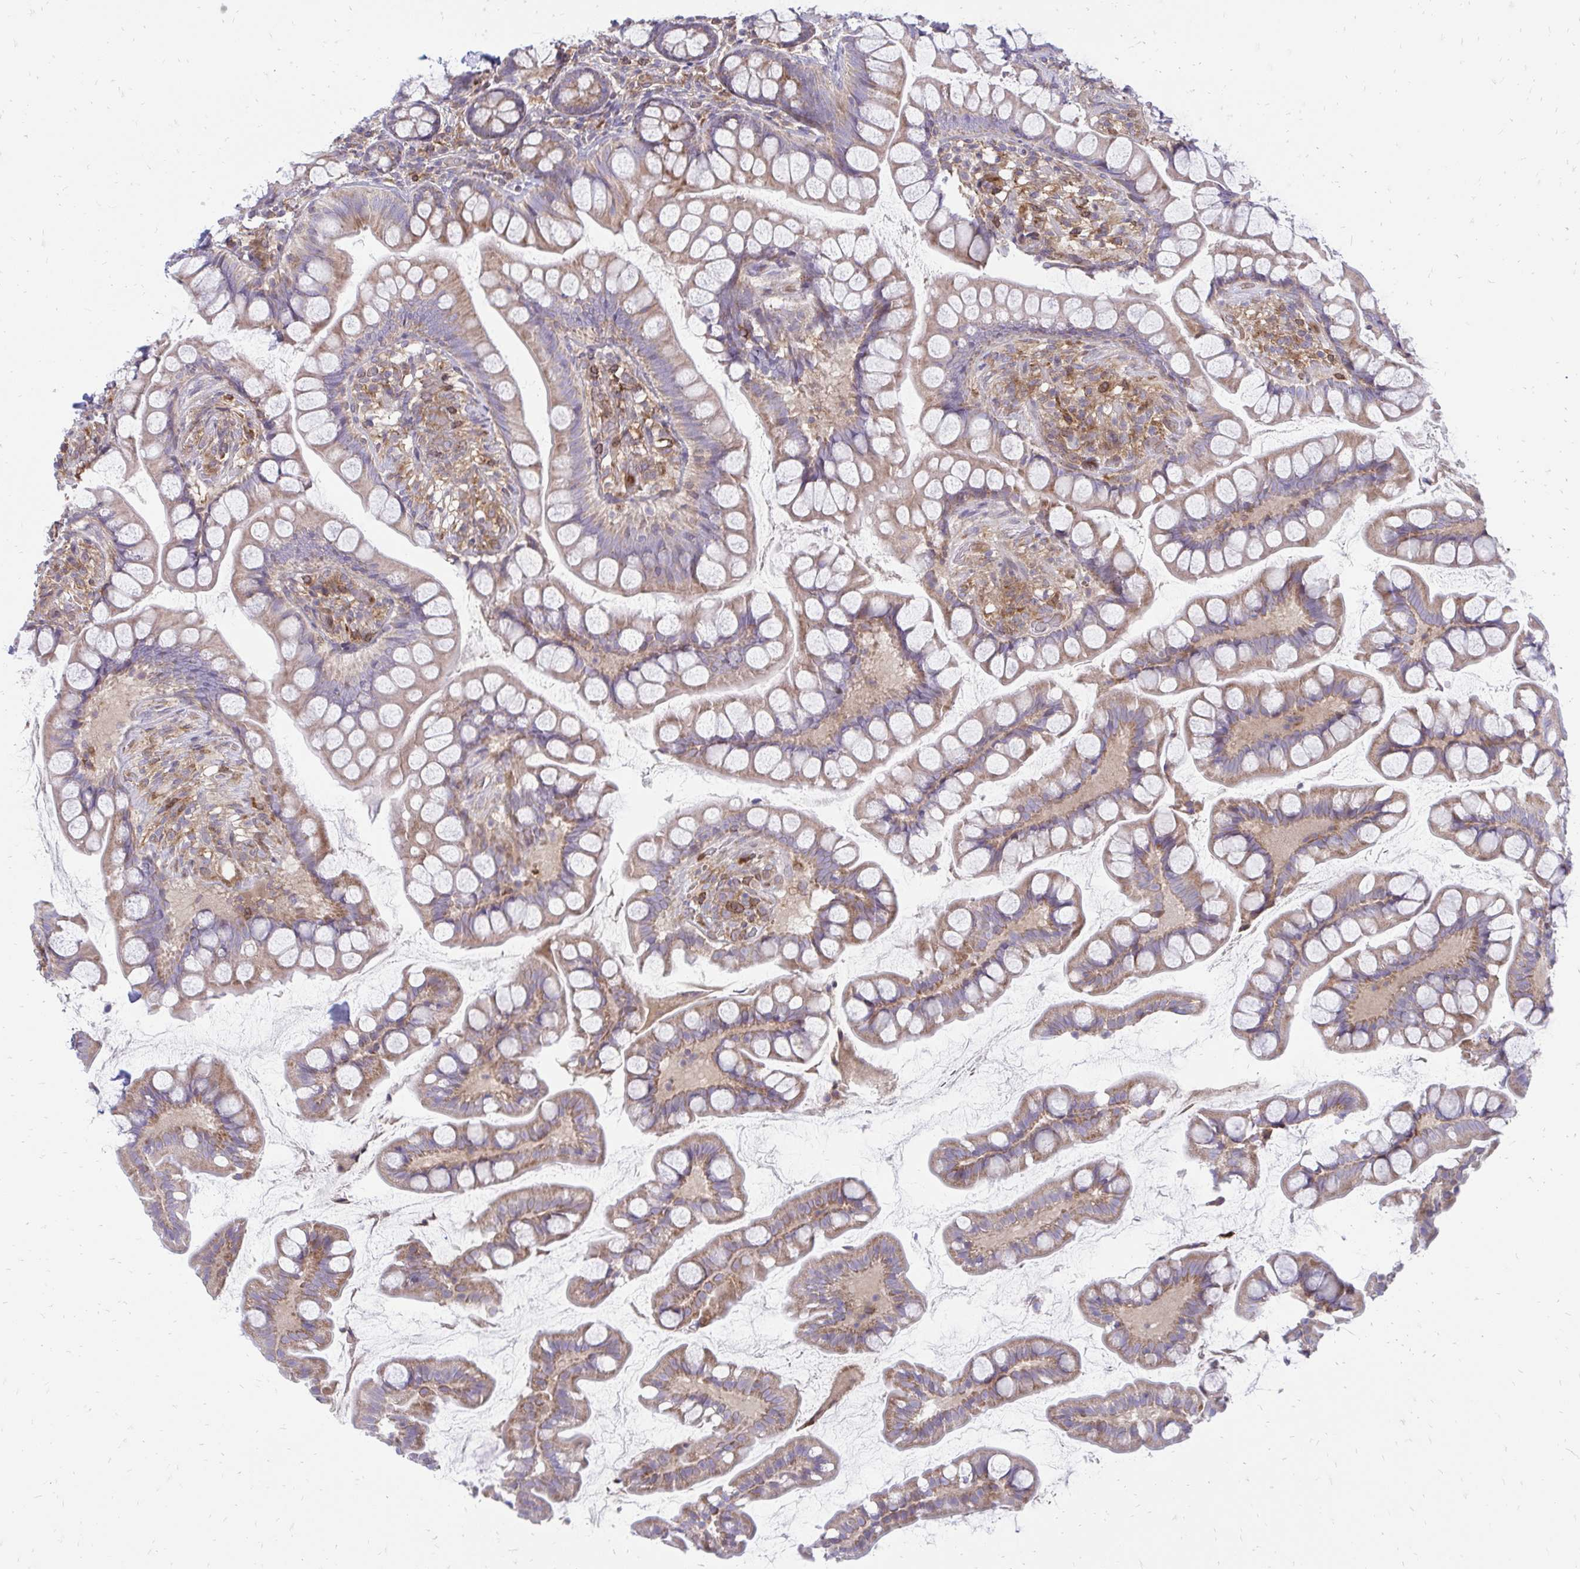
{"staining": {"intensity": "moderate", "quantity": "25%-75%", "location": "cytoplasmic/membranous"}, "tissue": "small intestine", "cell_type": "Glandular cells", "image_type": "normal", "snomed": [{"axis": "morphology", "description": "Normal tissue, NOS"}, {"axis": "topography", "description": "Small intestine"}], "caption": "This micrograph displays IHC staining of normal human small intestine, with medium moderate cytoplasmic/membranous positivity in about 25%-75% of glandular cells.", "gene": "ASAP1", "patient": {"sex": "male", "age": 70}}